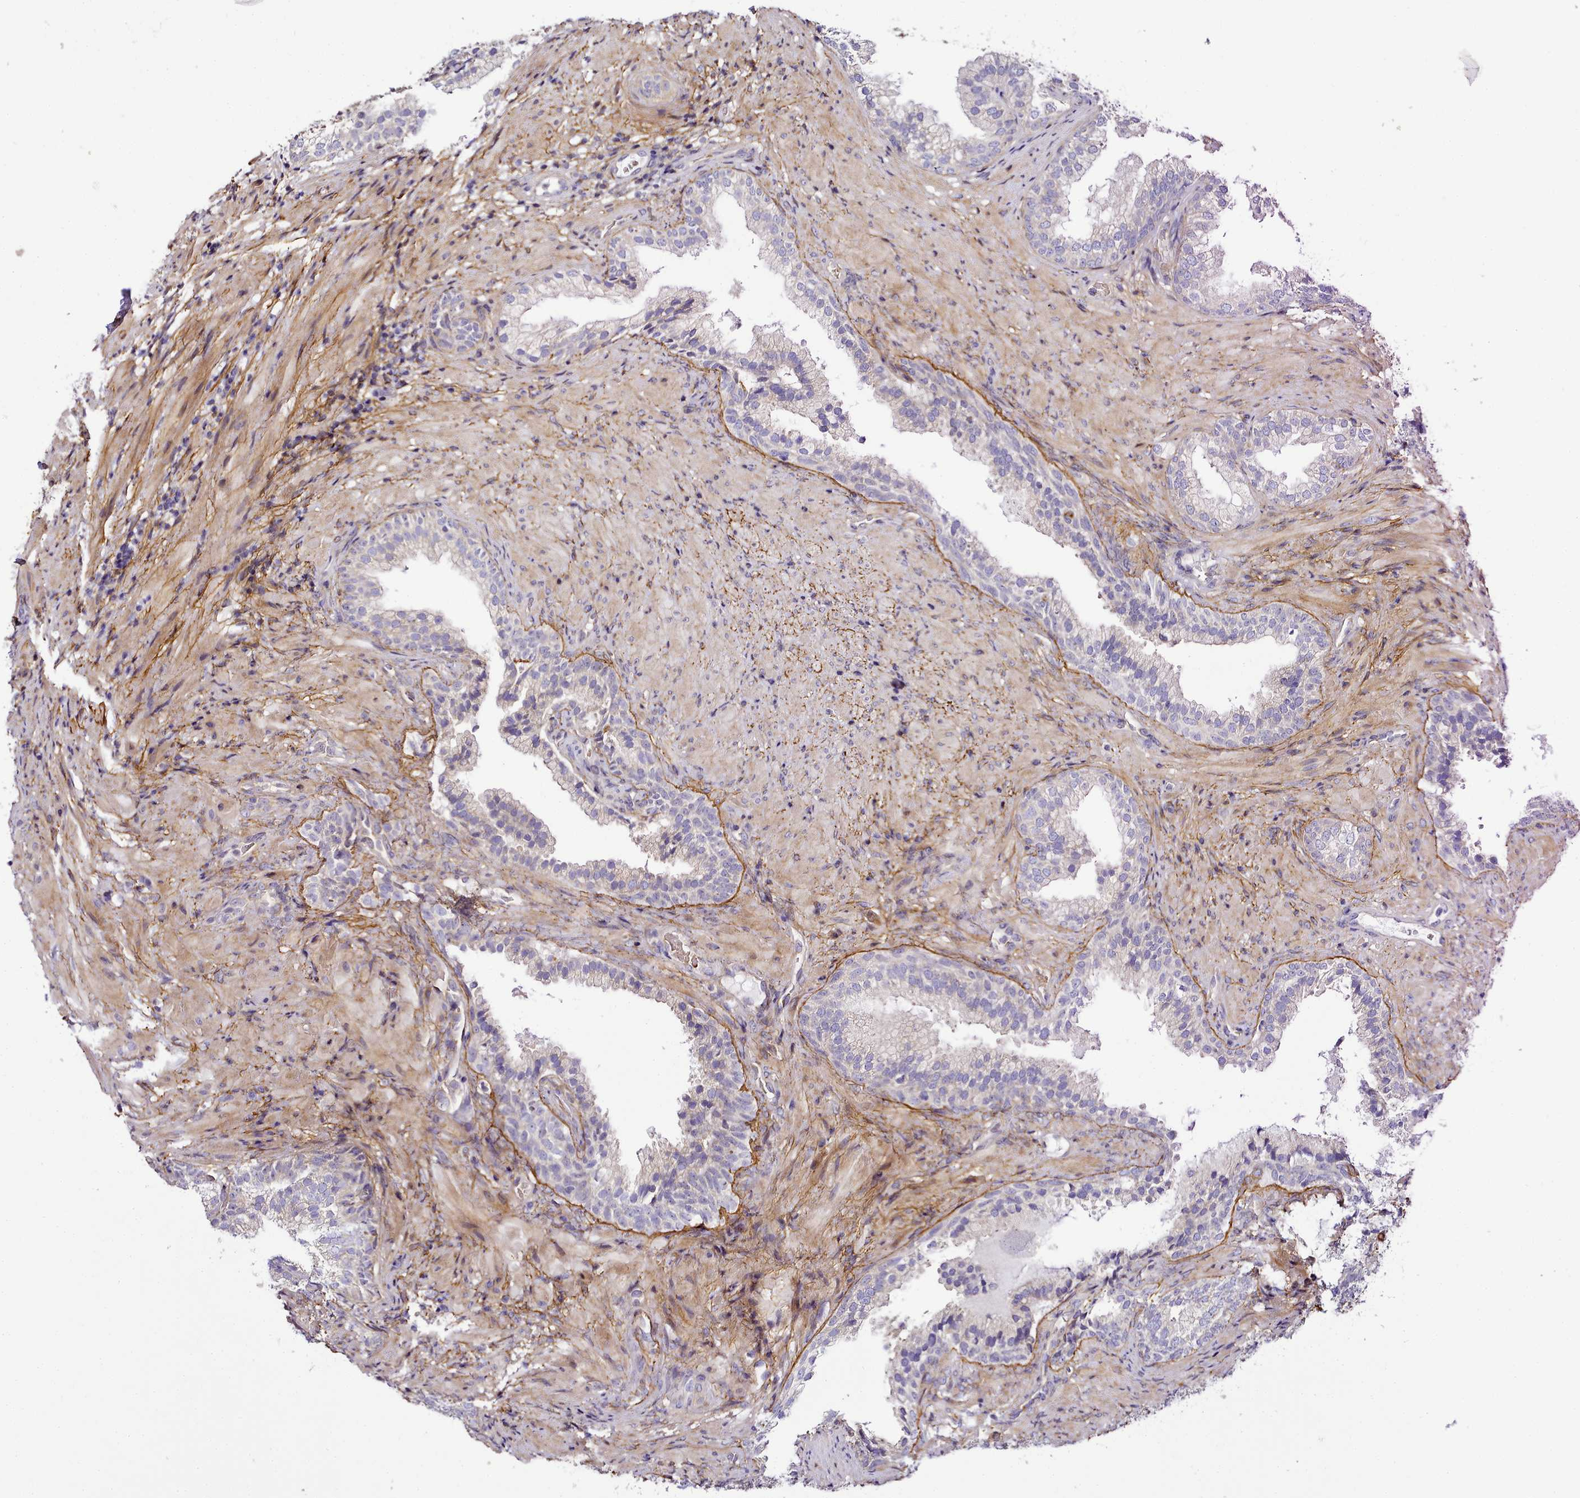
{"staining": {"intensity": "negative", "quantity": "none", "location": "none"}, "tissue": "prostate", "cell_type": "Glandular cells", "image_type": "normal", "snomed": [{"axis": "morphology", "description": "Normal tissue, NOS"}, {"axis": "topography", "description": "Prostate"}], "caption": "A histopathology image of prostate stained for a protein reveals no brown staining in glandular cells. Nuclei are stained in blue.", "gene": "NBPF10", "patient": {"sex": "male", "age": 76}}